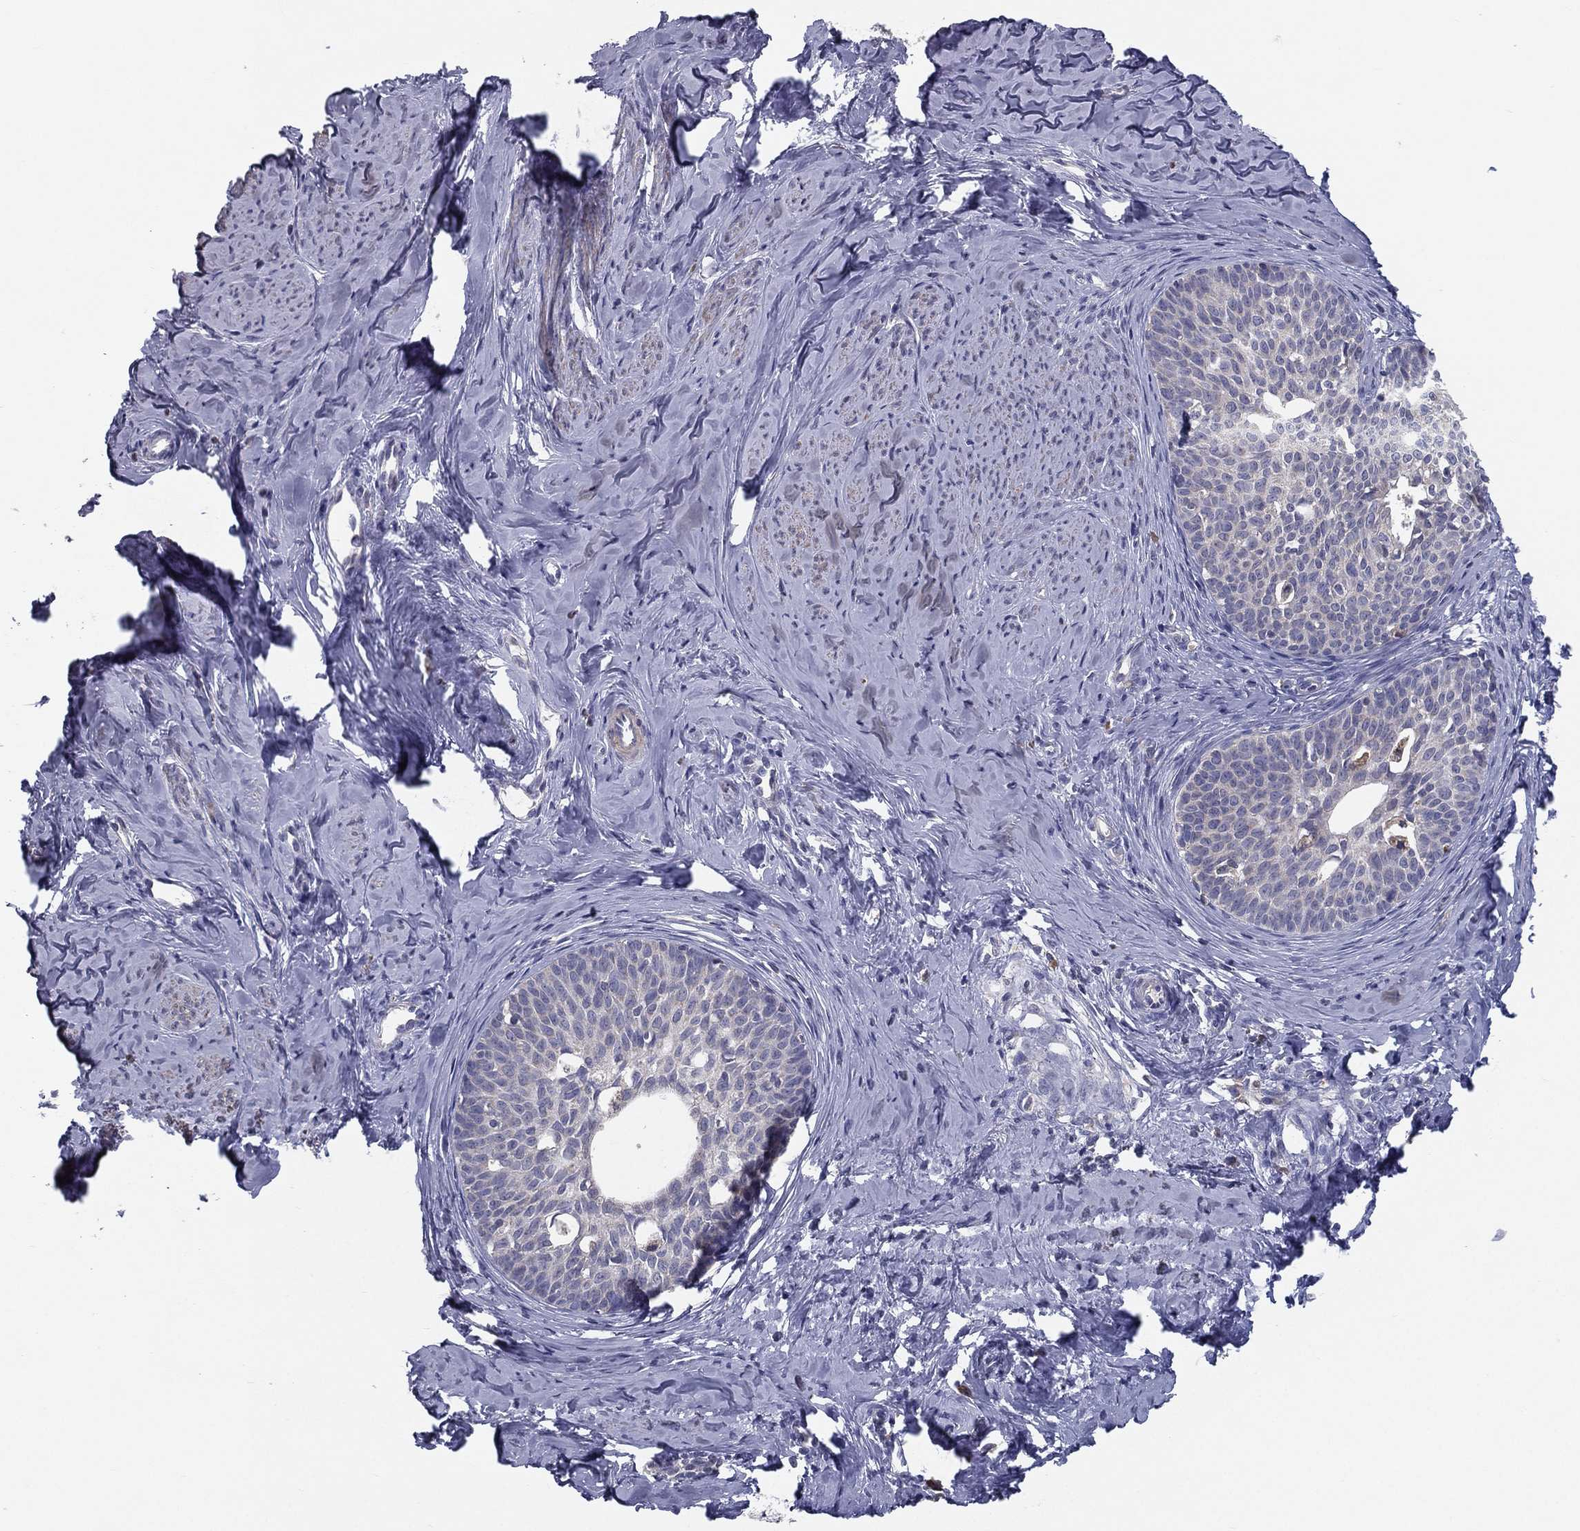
{"staining": {"intensity": "negative", "quantity": "none", "location": "none"}, "tissue": "cervical cancer", "cell_type": "Tumor cells", "image_type": "cancer", "snomed": [{"axis": "morphology", "description": "Squamous cell carcinoma, NOS"}, {"axis": "topography", "description": "Cervix"}], "caption": "A histopathology image of cervical squamous cell carcinoma stained for a protein displays no brown staining in tumor cells. Nuclei are stained in blue.", "gene": "PCSK1", "patient": {"sex": "female", "age": 51}}